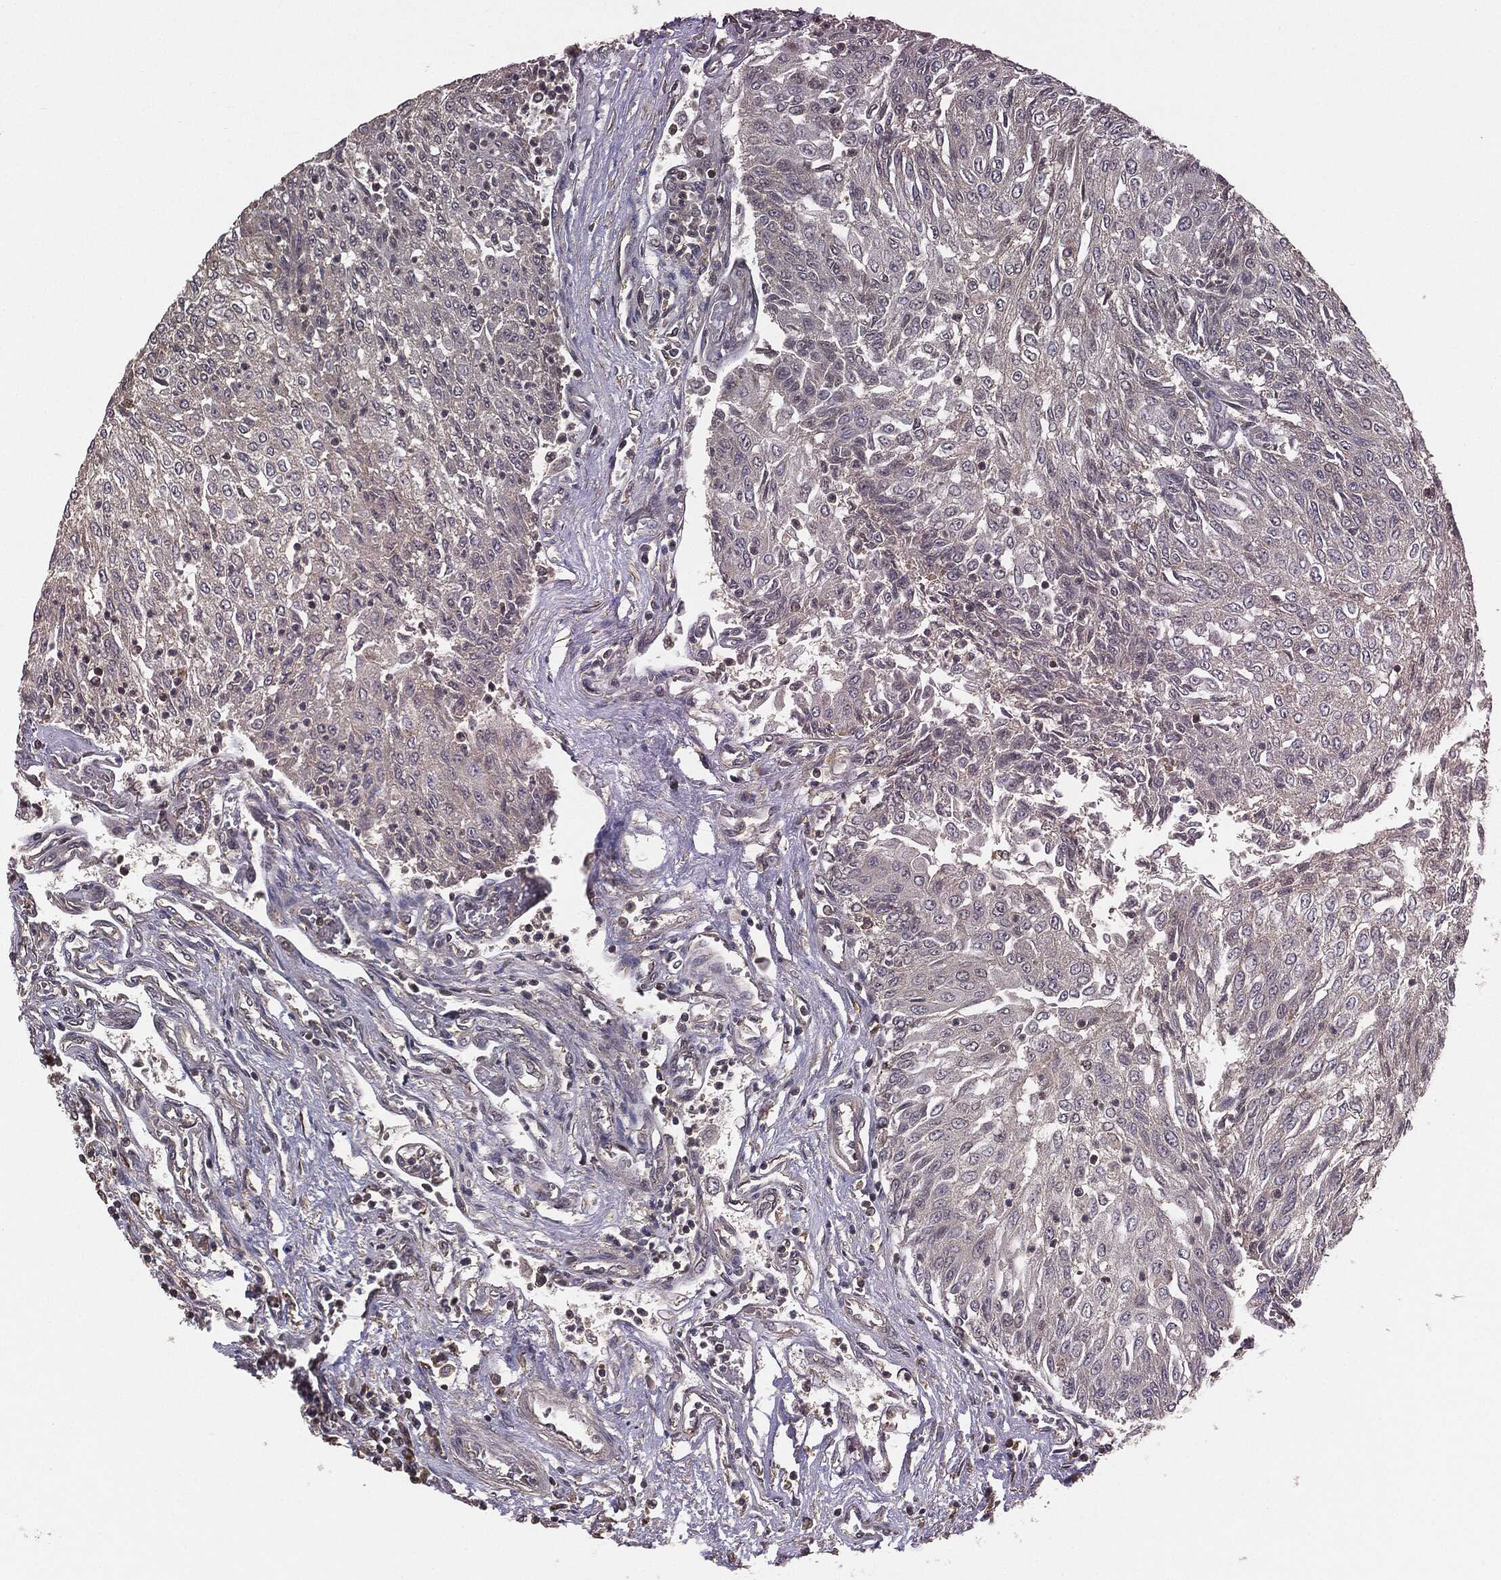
{"staining": {"intensity": "negative", "quantity": "none", "location": "none"}, "tissue": "urothelial cancer", "cell_type": "Tumor cells", "image_type": "cancer", "snomed": [{"axis": "morphology", "description": "Urothelial carcinoma, Low grade"}, {"axis": "topography", "description": "Urinary bladder"}], "caption": "DAB (3,3'-diaminobenzidine) immunohistochemical staining of human urothelial cancer demonstrates no significant positivity in tumor cells.", "gene": "ERBIN", "patient": {"sex": "male", "age": 78}}